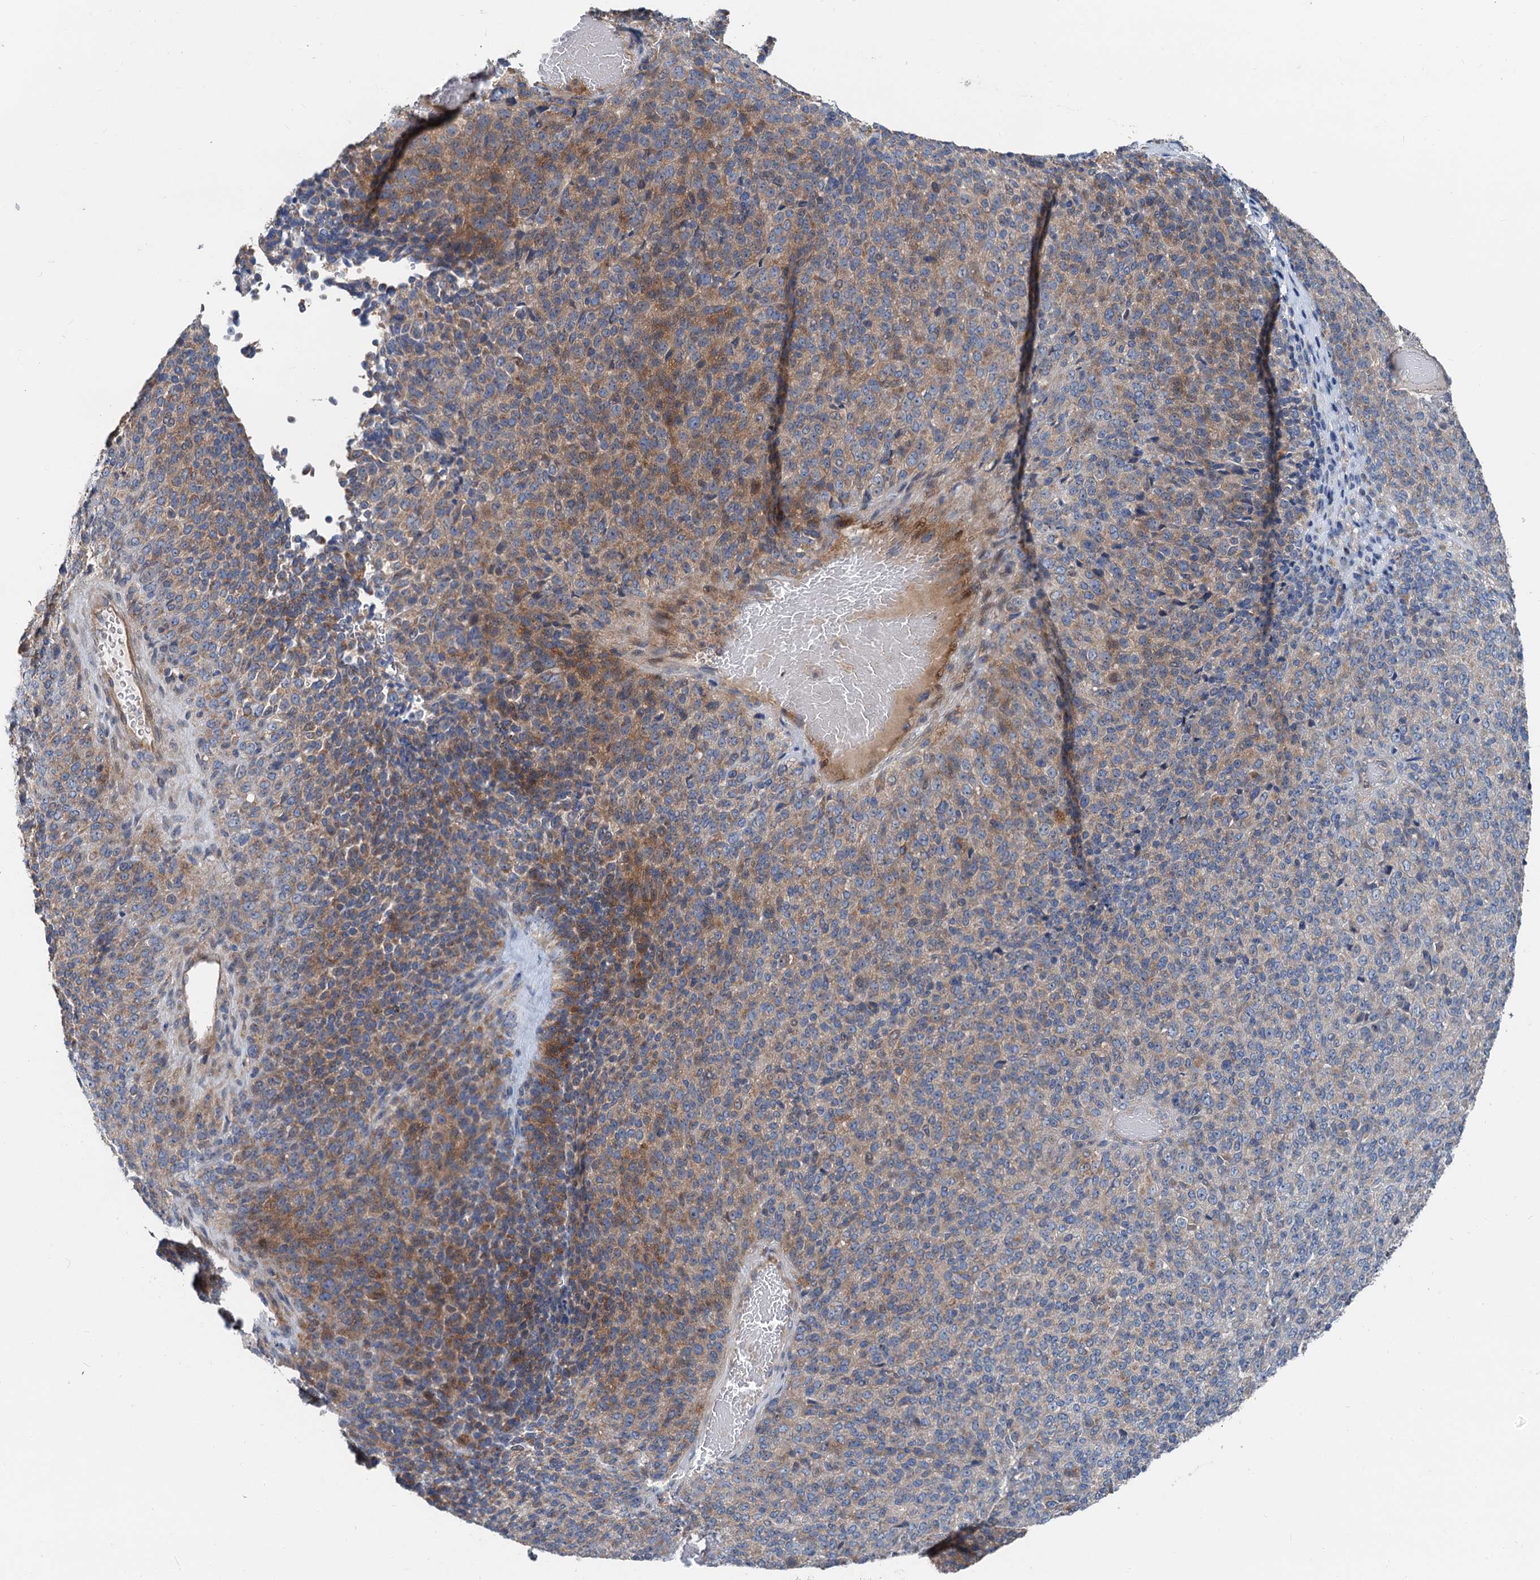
{"staining": {"intensity": "moderate", "quantity": "25%-75%", "location": "cytoplasmic/membranous"}, "tissue": "melanoma", "cell_type": "Tumor cells", "image_type": "cancer", "snomed": [{"axis": "morphology", "description": "Malignant melanoma, Metastatic site"}, {"axis": "topography", "description": "Brain"}], "caption": "Immunohistochemical staining of malignant melanoma (metastatic site) reveals moderate cytoplasmic/membranous protein expression in approximately 25%-75% of tumor cells.", "gene": "ANKRD26", "patient": {"sex": "female", "age": 56}}